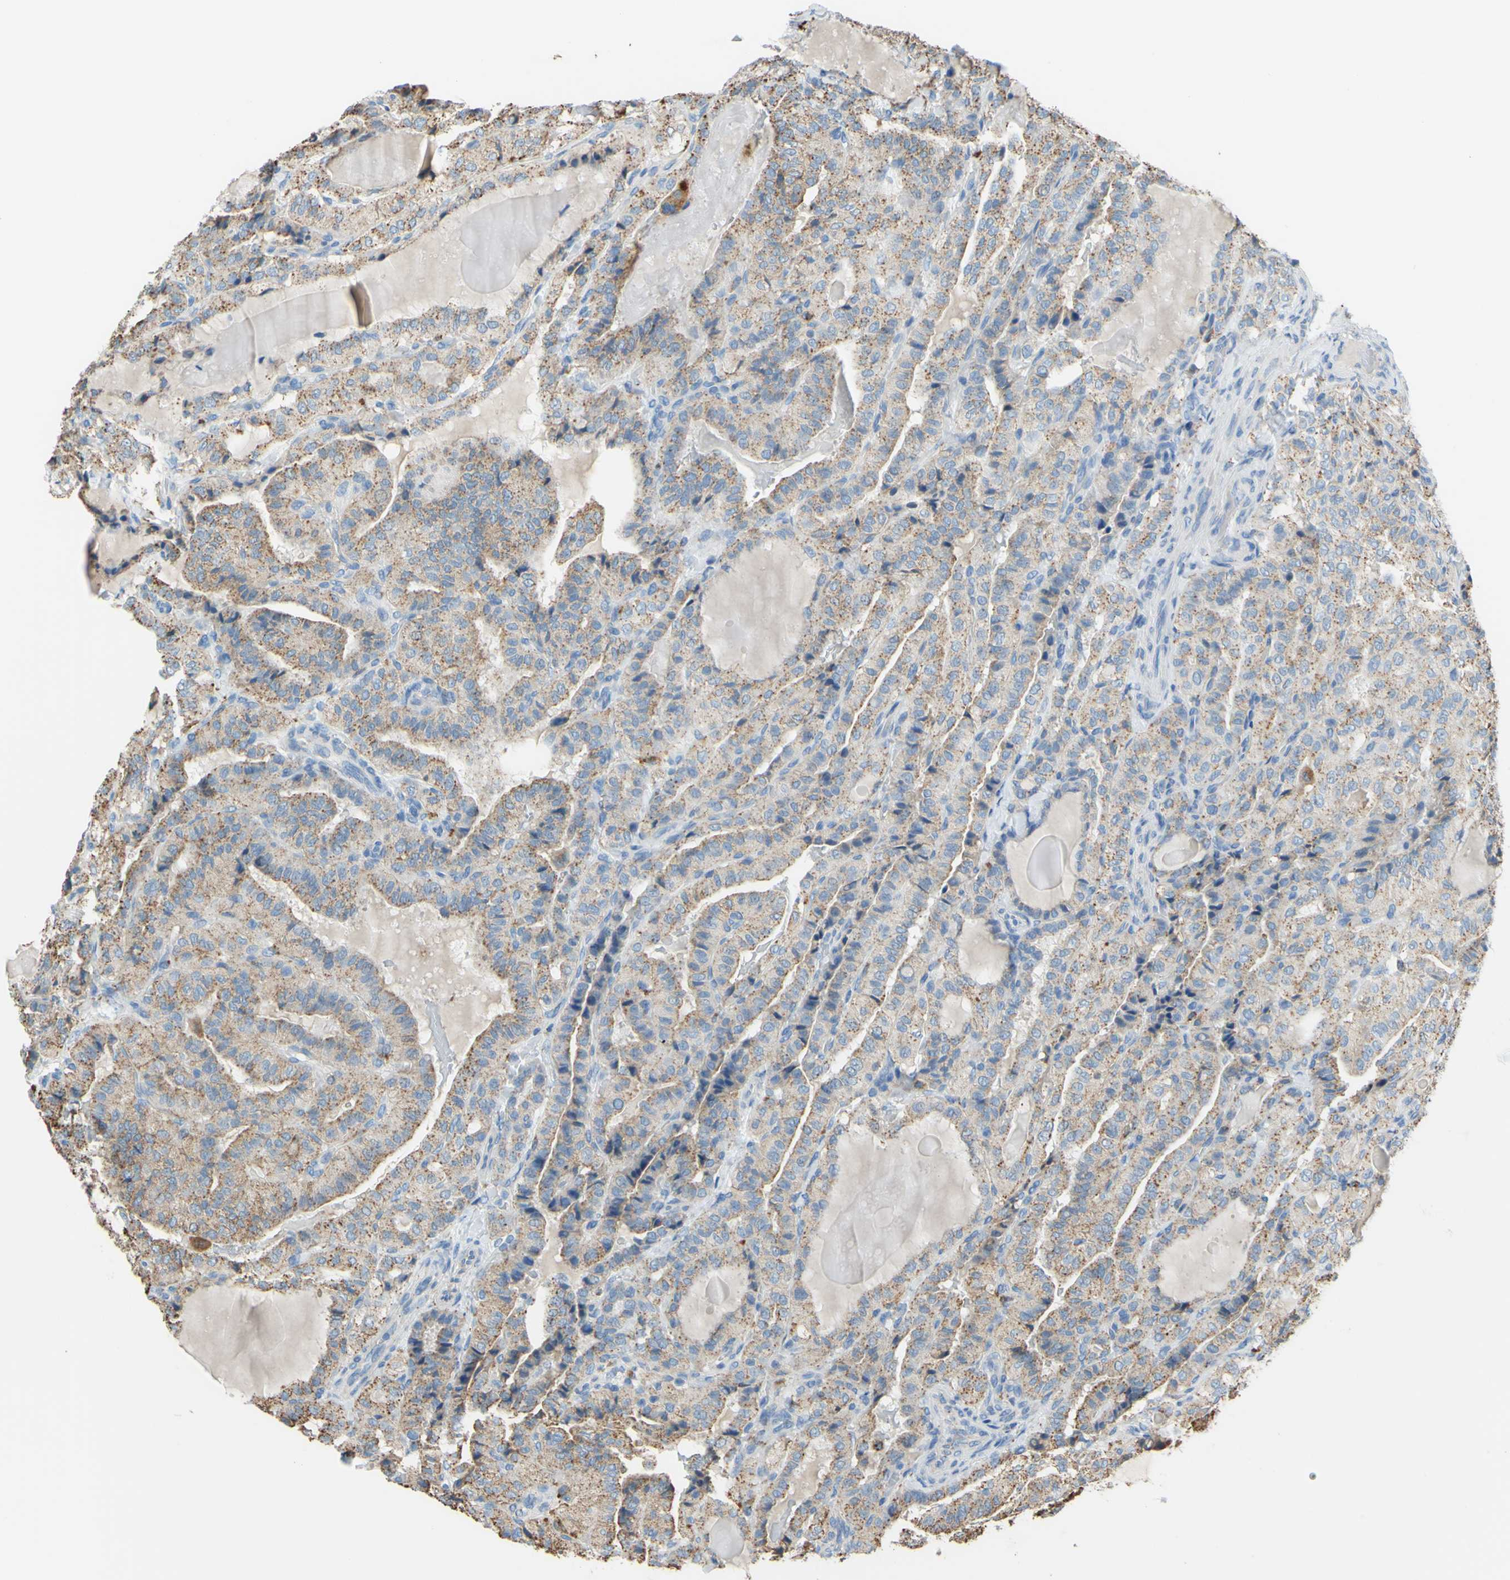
{"staining": {"intensity": "moderate", "quantity": ">75%", "location": "cytoplasmic/membranous"}, "tissue": "thyroid cancer", "cell_type": "Tumor cells", "image_type": "cancer", "snomed": [{"axis": "morphology", "description": "Papillary adenocarcinoma, NOS"}, {"axis": "topography", "description": "Thyroid gland"}], "caption": "Thyroid cancer stained with immunohistochemistry (IHC) displays moderate cytoplasmic/membranous expression in about >75% of tumor cells.", "gene": "CTSD", "patient": {"sex": "male", "age": 77}}